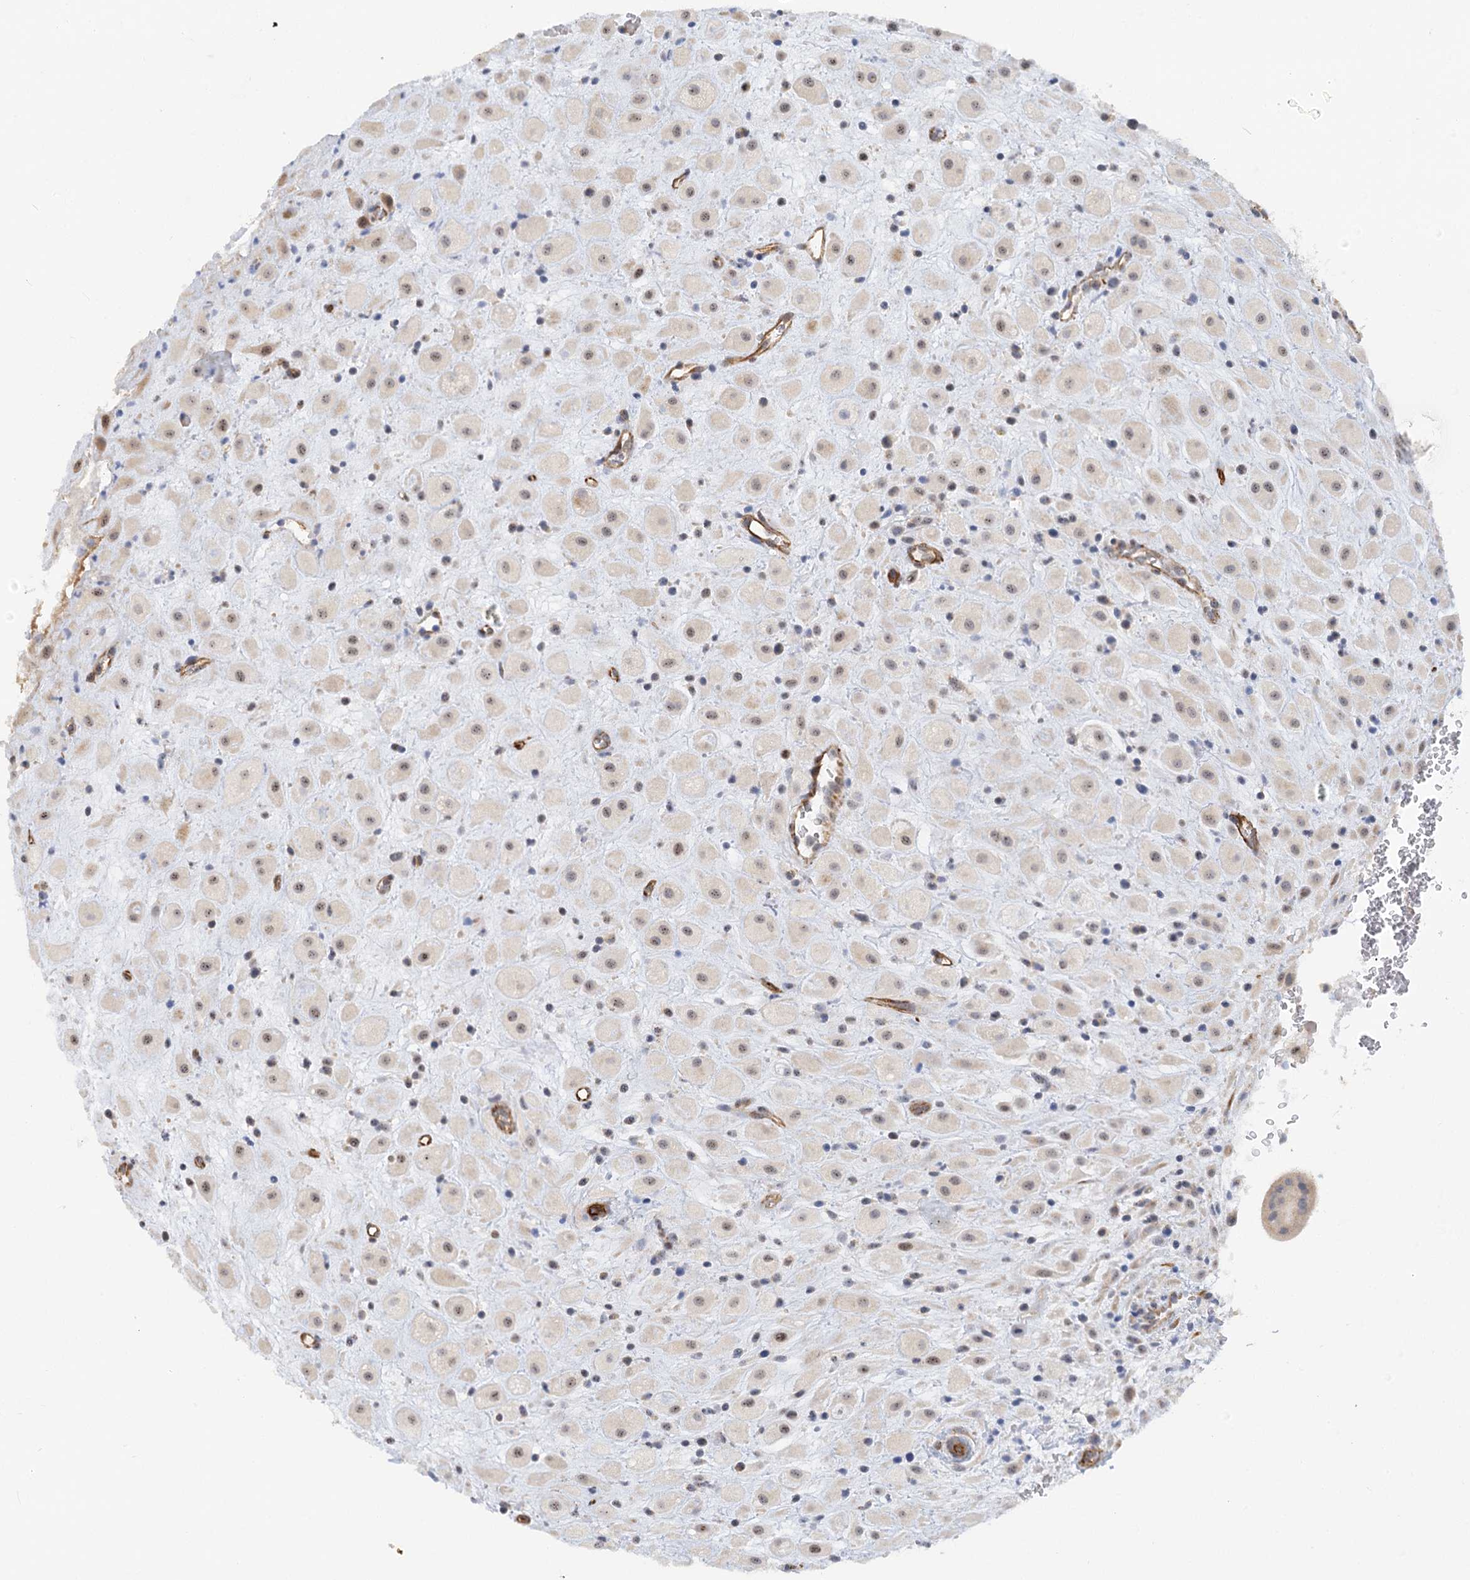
{"staining": {"intensity": "weak", "quantity": "25%-75%", "location": "nuclear"}, "tissue": "placenta", "cell_type": "Decidual cells", "image_type": "normal", "snomed": [{"axis": "morphology", "description": "Normal tissue, NOS"}, {"axis": "topography", "description": "Placenta"}], "caption": "An IHC histopathology image of benign tissue is shown. Protein staining in brown highlights weak nuclear positivity in placenta within decidual cells.", "gene": "NELL2", "patient": {"sex": "female", "age": 35}}